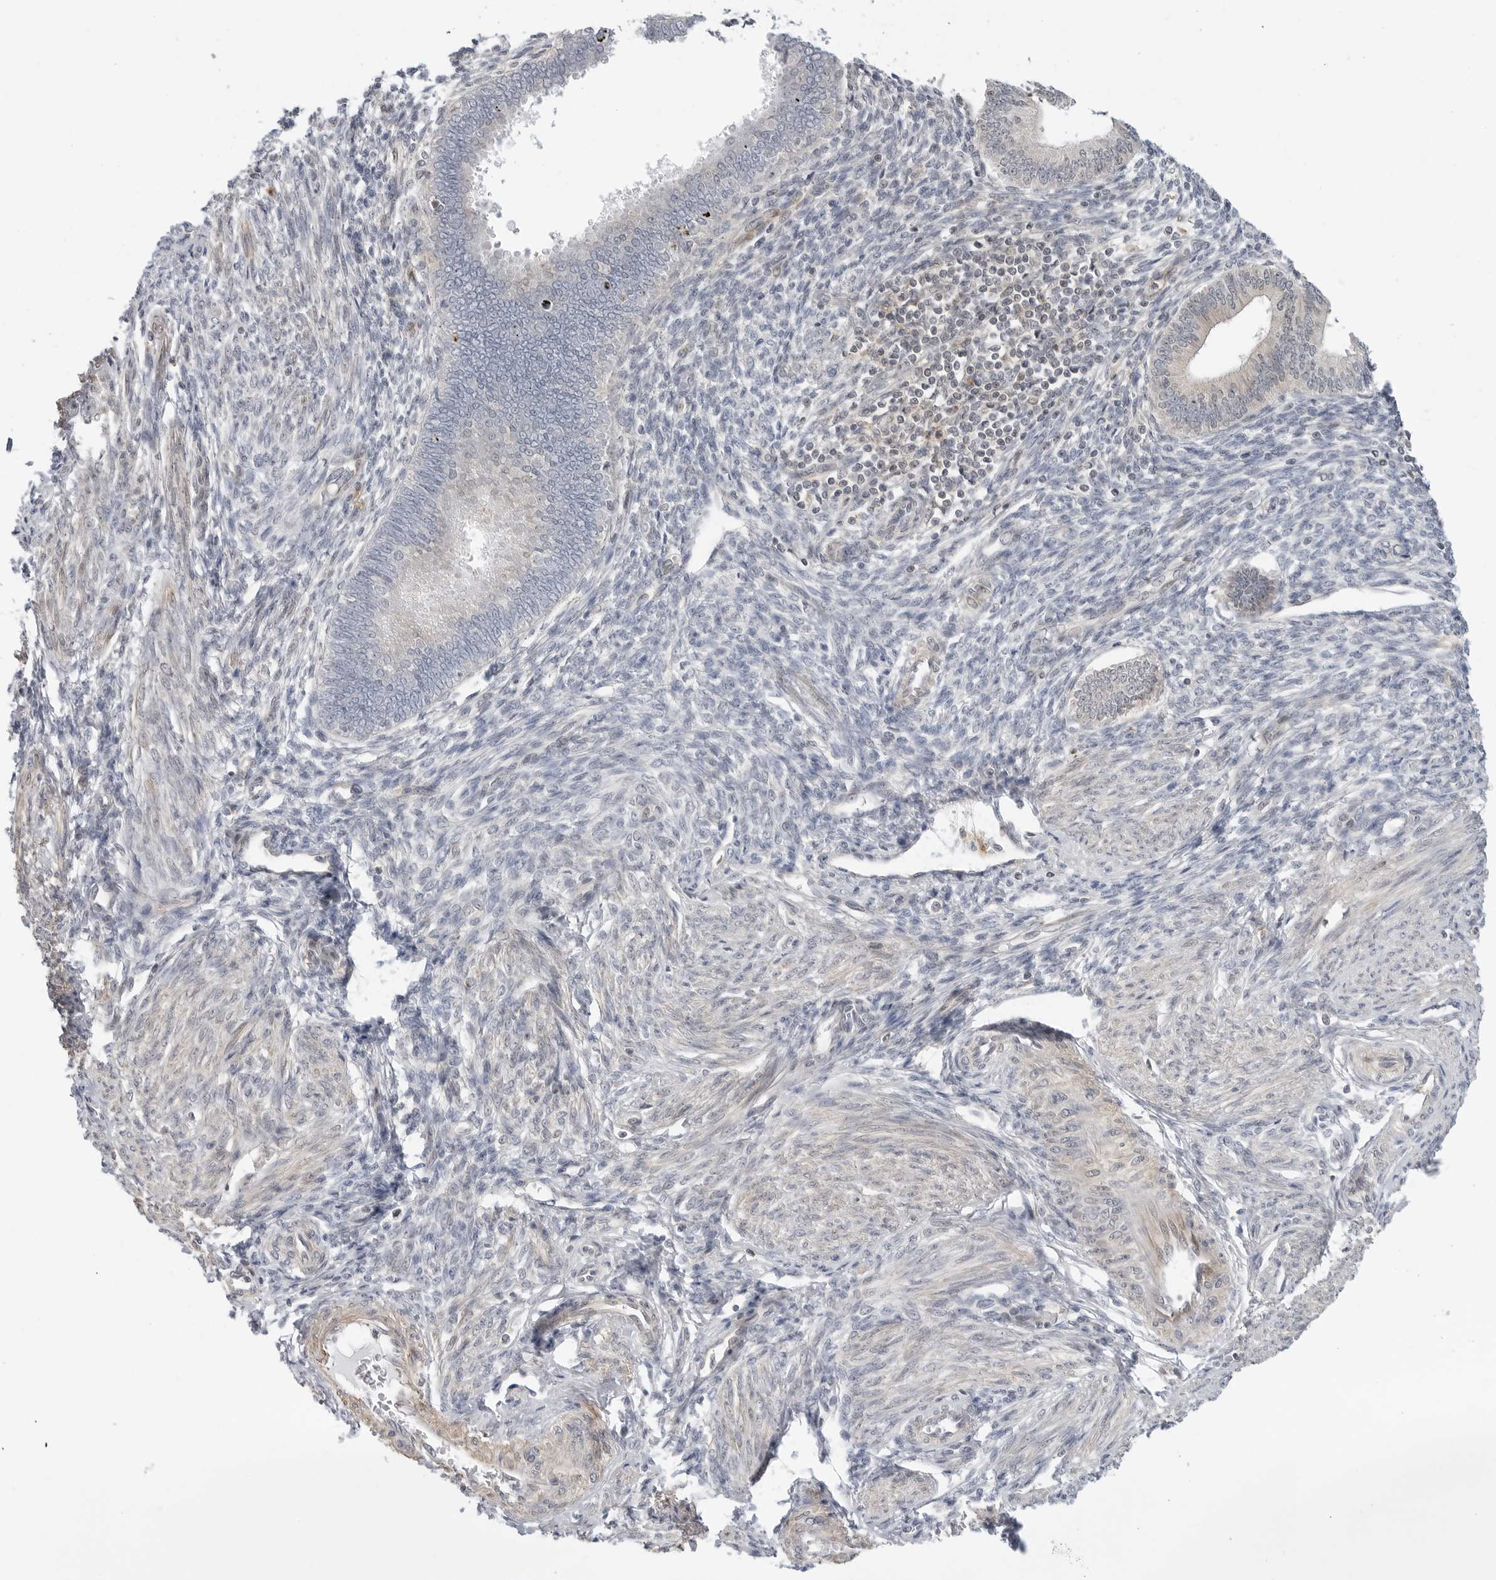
{"staining": {"intensity": "negative", "quantity": "none", "location": "none"}, "tissue": "endometrium", "cell_type": "Cells in endometrial stroma", "image_type": "normal", "snomed": [{"axis": "morphology", "description": "Normal tissue, NOS"}, {"axis": "topography", "description": "Endometrium"}], "caption": "Immunohistochemistry (IHC) image of benign endometrium stained for a protein (brown), which displays no staining in cells in endometrial stroma. The staining is performed using DAB (3,3'-diaminobenzidine) brown chromogen with nuclei counter-stained in using hematoxylin.", "gene": "STXBP3", "patient": {"sex": "female", "age": 46}}